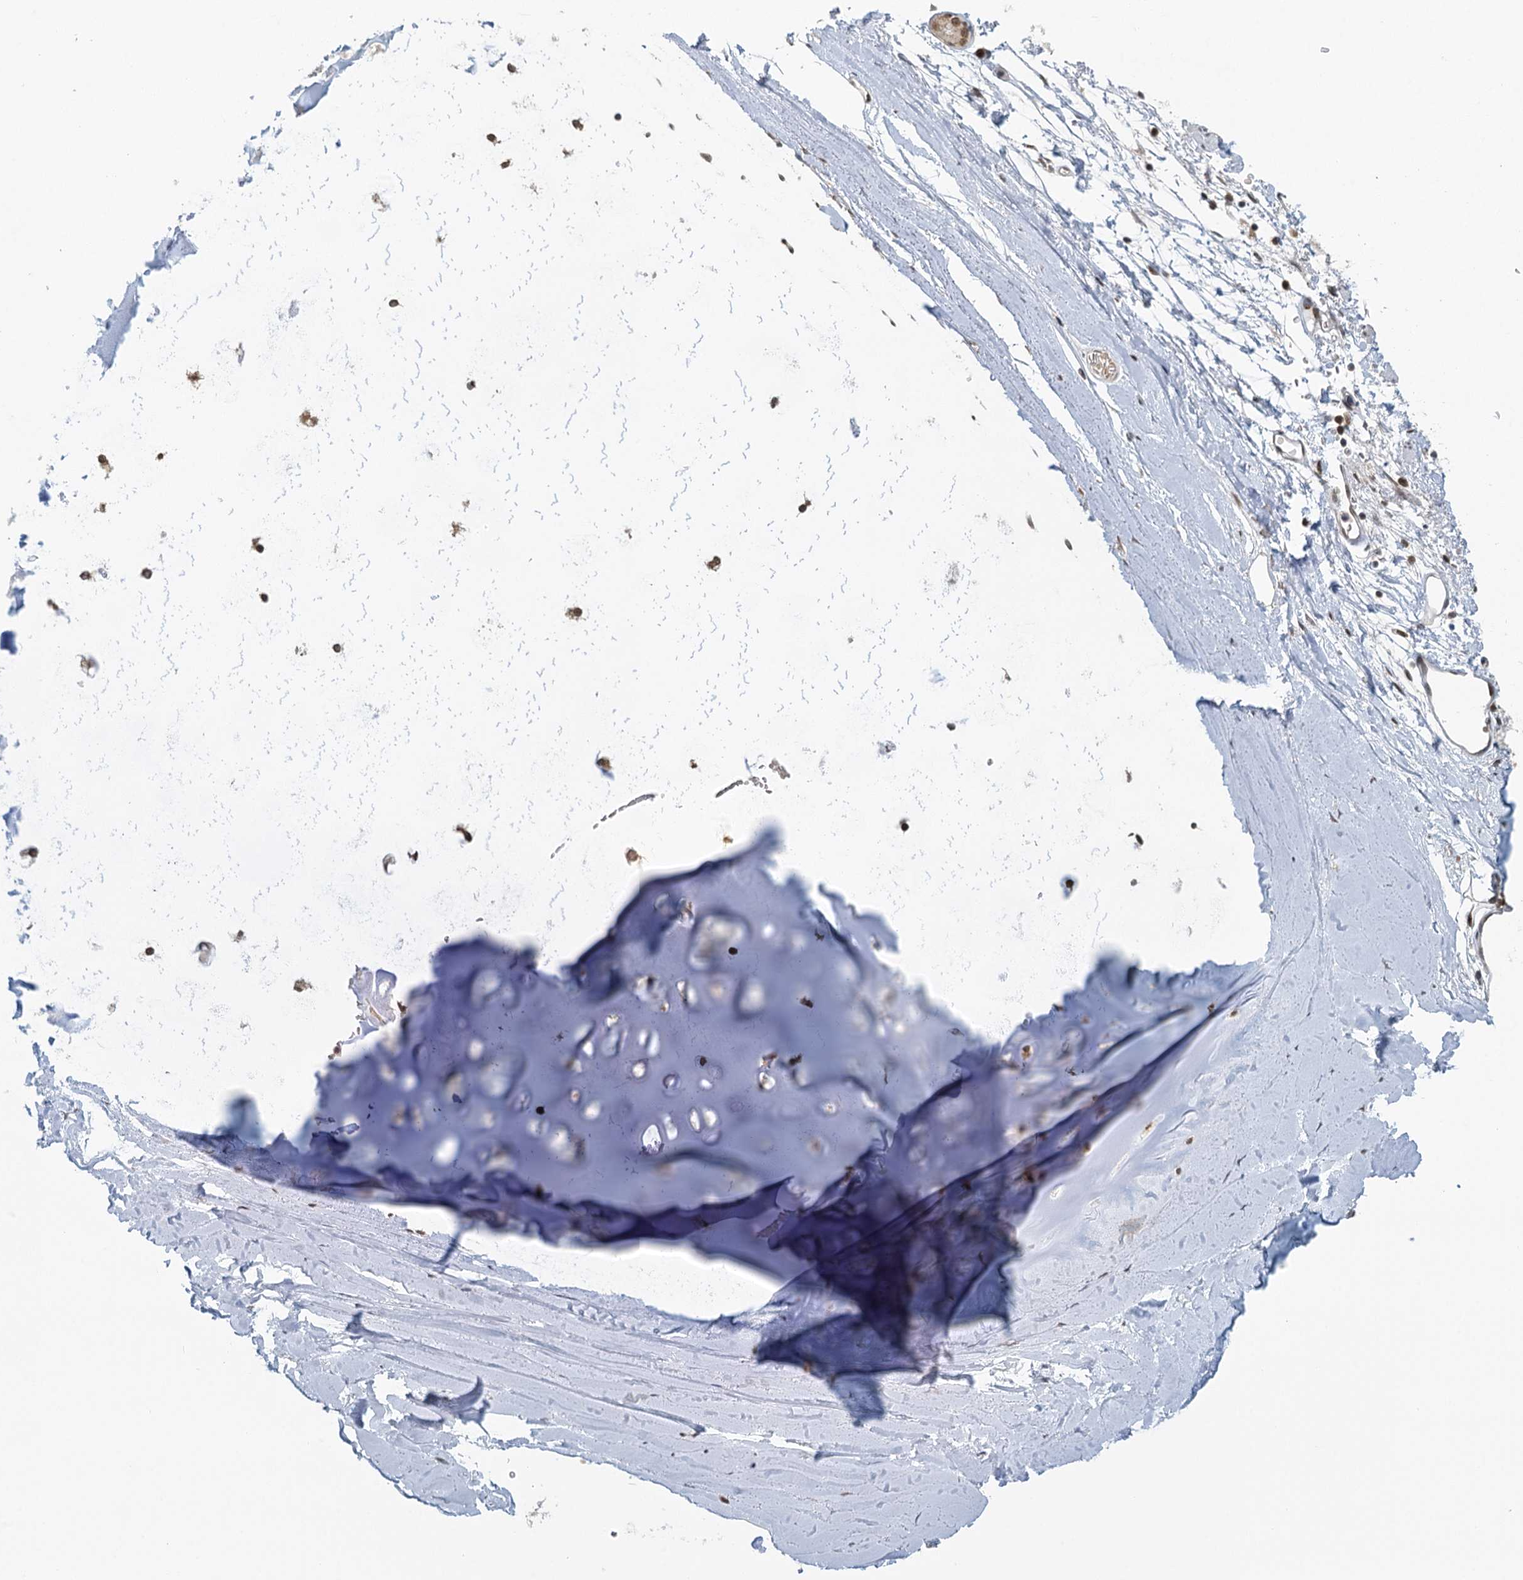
{"staining": {"intensity": "moderate", "quantity": ">75%", "location": "nuclear"}, "tissue": "adipose tissue", "cell_type": "Adipocytes", "image_type": "normal", "snomed": [{"axis": "morphology", "description": "Normal tissue, NOS"}, {"axis": "topography", "description": "Lymph node"}, {"axis": "topography", "description": "Bronchus"}], "caption": "Immunohistochemistry (IHC) of normal adipose tissue displays medium levels of moderate nuclear expression in about >75% of adipocytes.", "gene": "TREX1", "patient": {"sex": "male", "age": 63}}